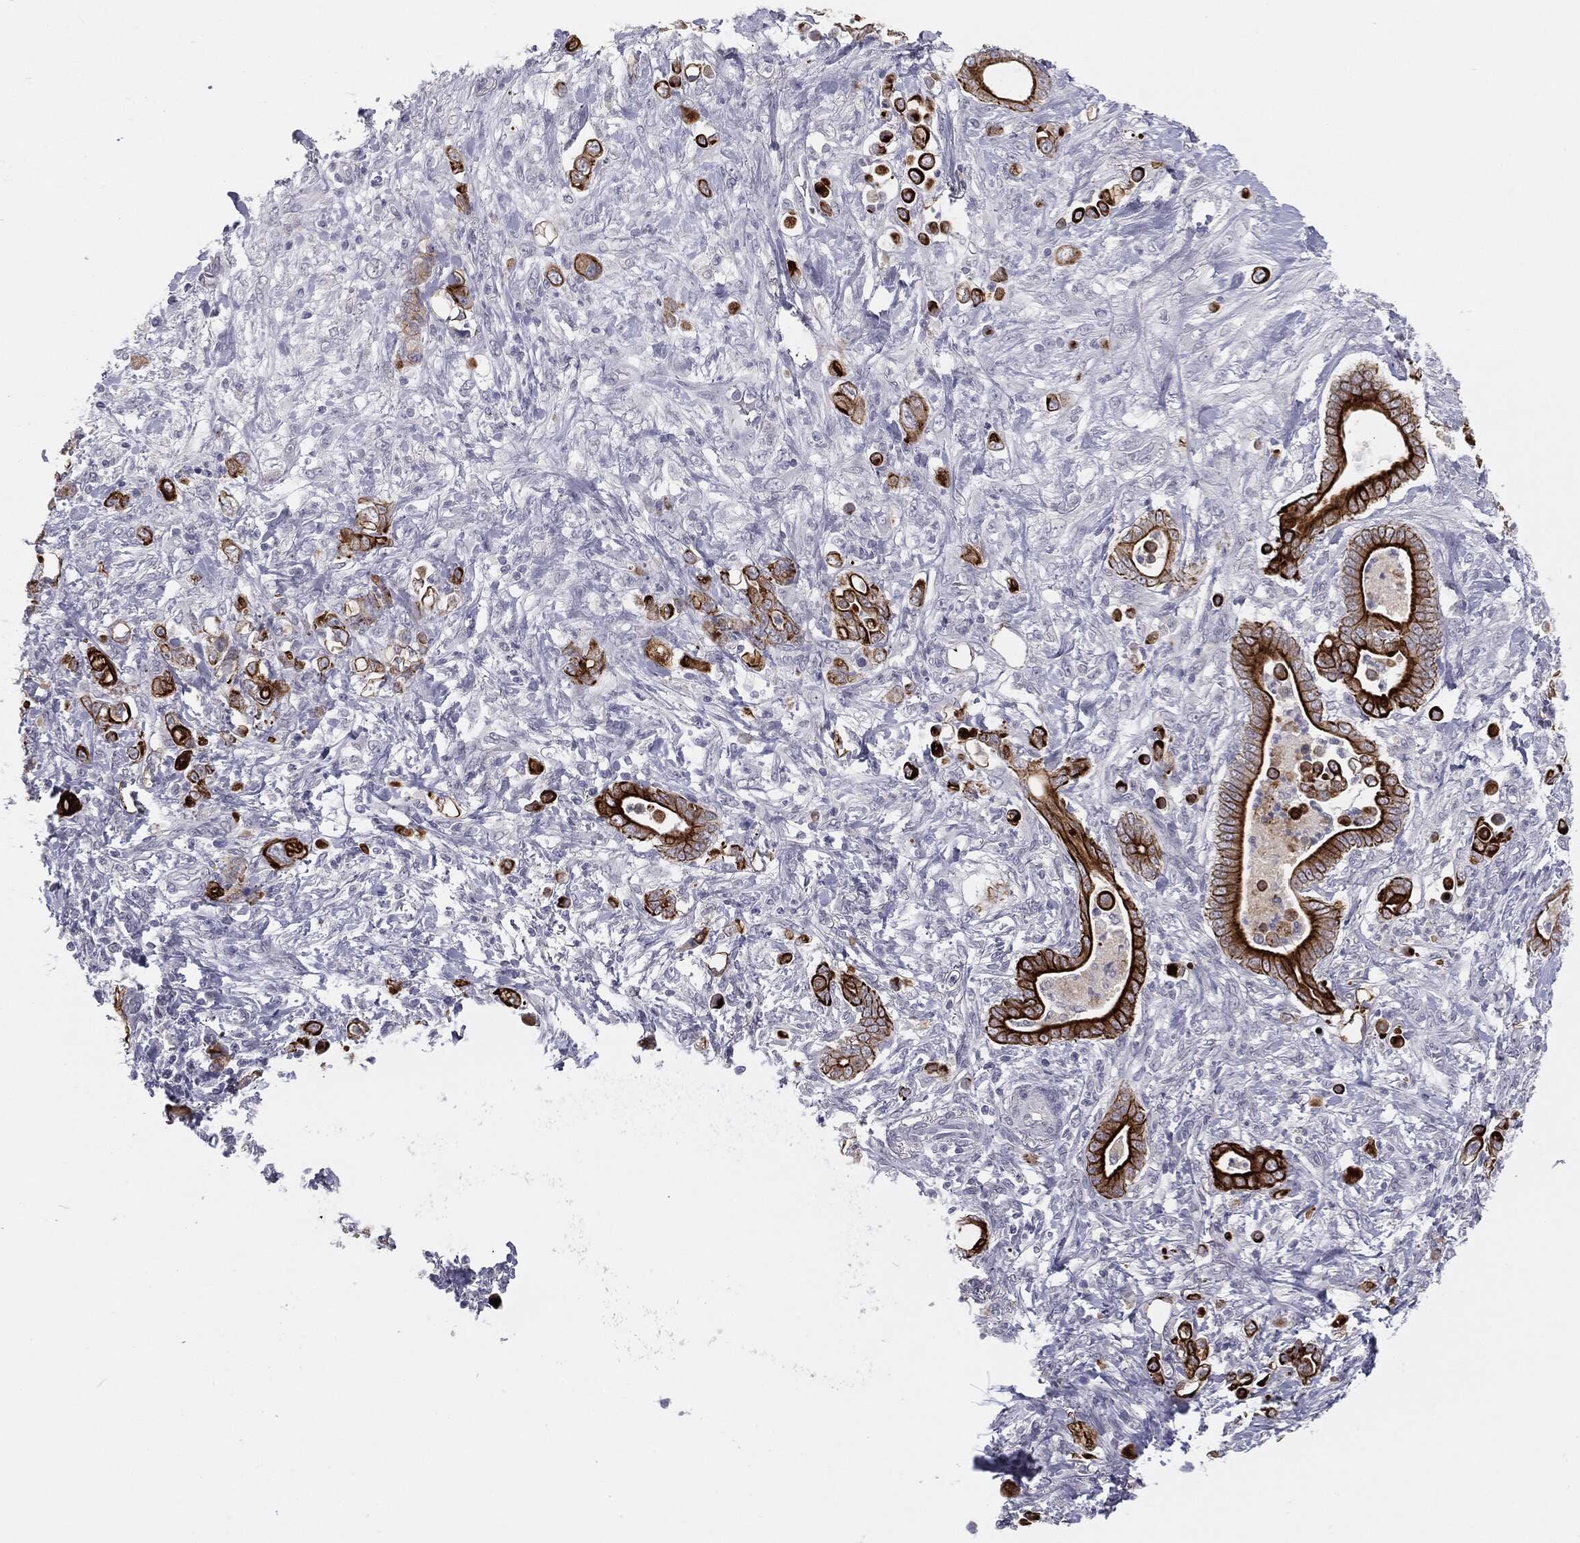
{"staining": {"intensity": "strong", "quantity": "25%-75%", "location": "cytoplasmic/membranous"}, "tissue": "stomach cancer", "cell_type": "Tumor cells", "image_type": "cancer", "snomed": [{"axis": "morphology", "description": "Adenocarcinoma, NOS"}, {"axis": "topography", "description": "Stomach"}], "caption": "The micrograph shows immunohistochemical staining of stomach cancer. There is strong cytoplasmic/membranous positivity is present in about 25%-75% of tumor cells.", "gene": "MUC1", "patient": {"sex": "female", "age": 79}}